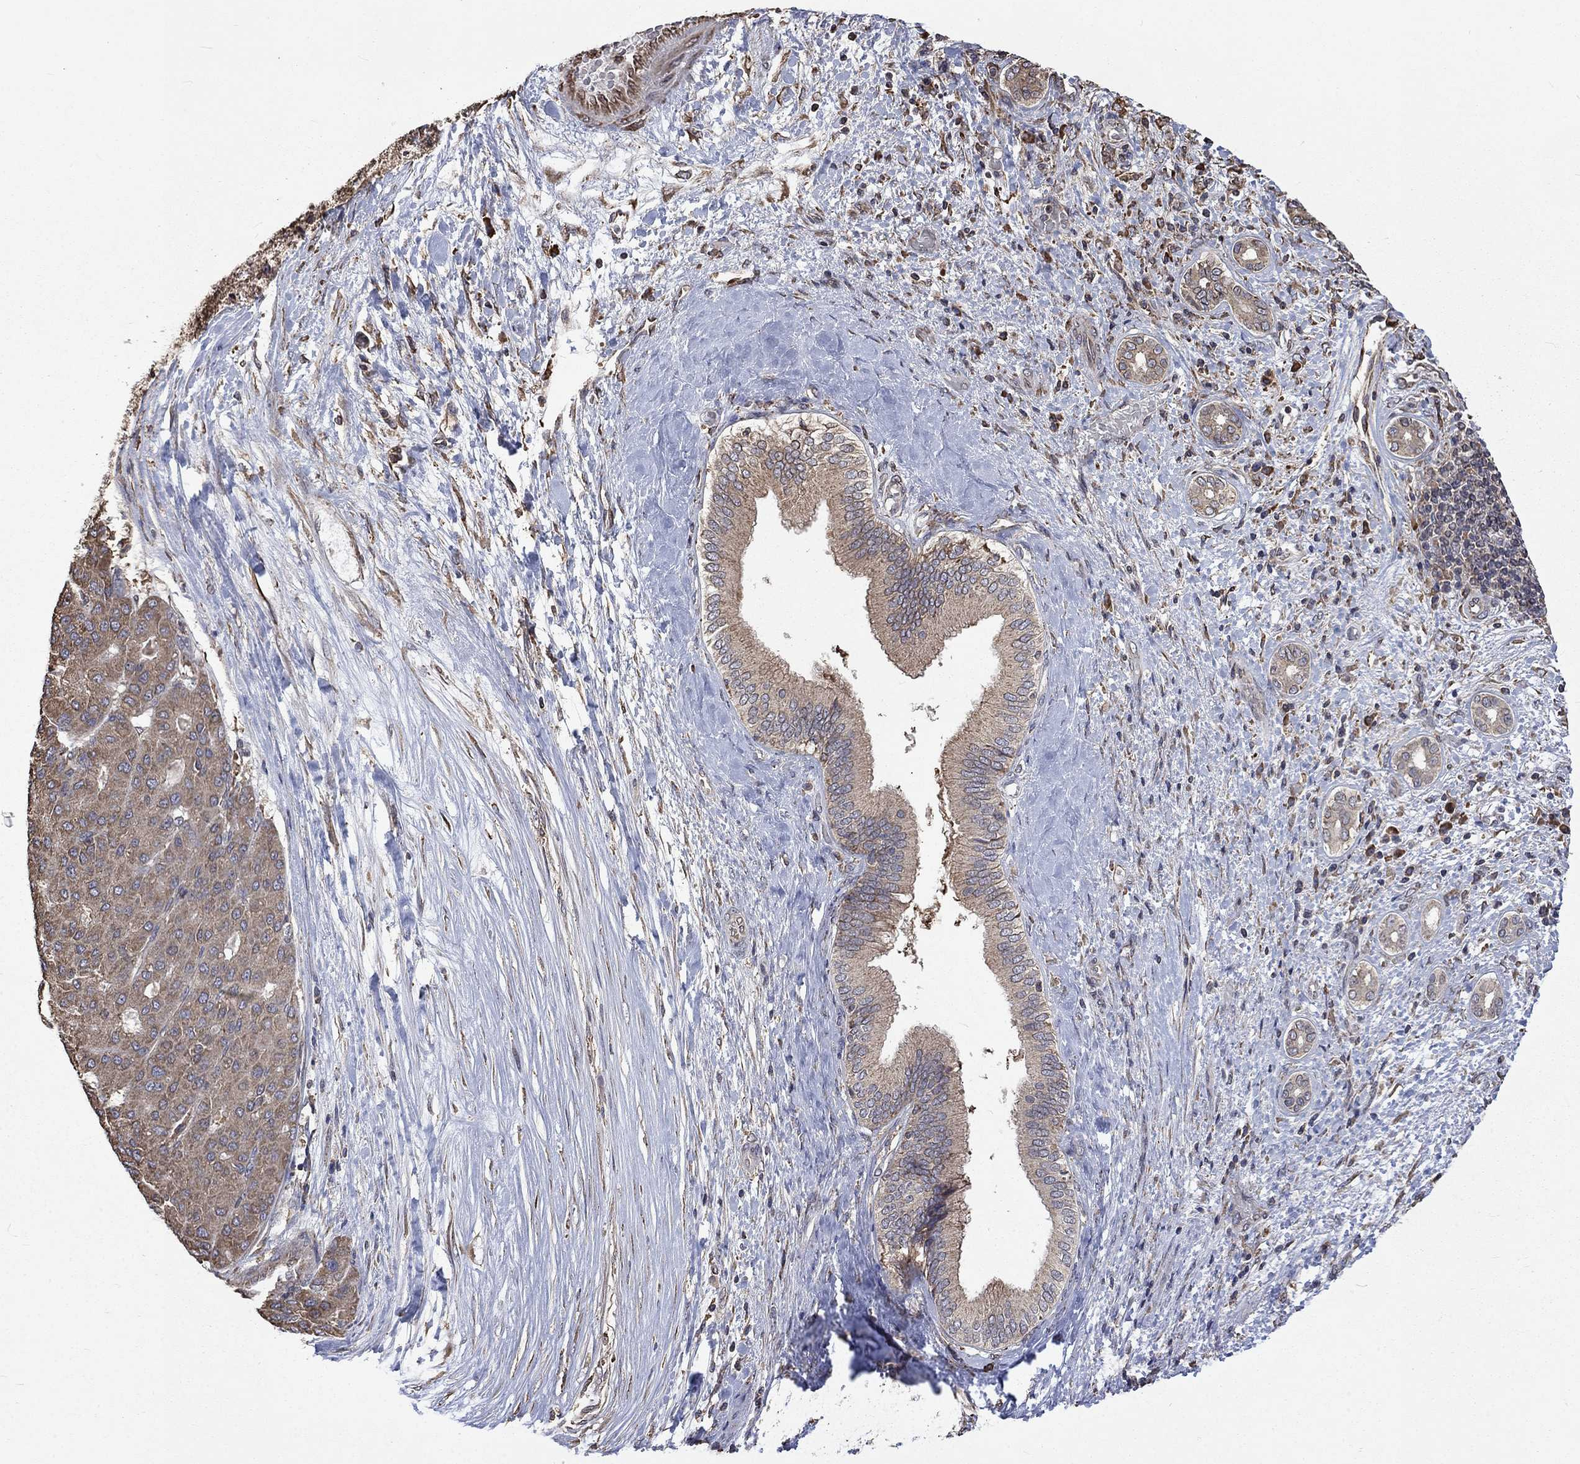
{"staining": {"intensity": "moderate", "quantity": ">75%", "location": "cytoplasmic/membranous"}, "tissue": "liver cancer", "cell_type": "Tumor cells", "image_type": "cancer", "snomed": [{"axis": "morphology", "description": "Carcinoma, Hepatocellular, NOS"}, {"axis": "topography", "description": "Liver"}], "caption": "Approximately >75% of tumor cells in human liver cancer exhibit moderate cytoplasmic/membranous protein expression as visualized by brown immunohistochemical staining.", "gene": "ESRRA", "patient": {"sex": "male", "age": 65}}